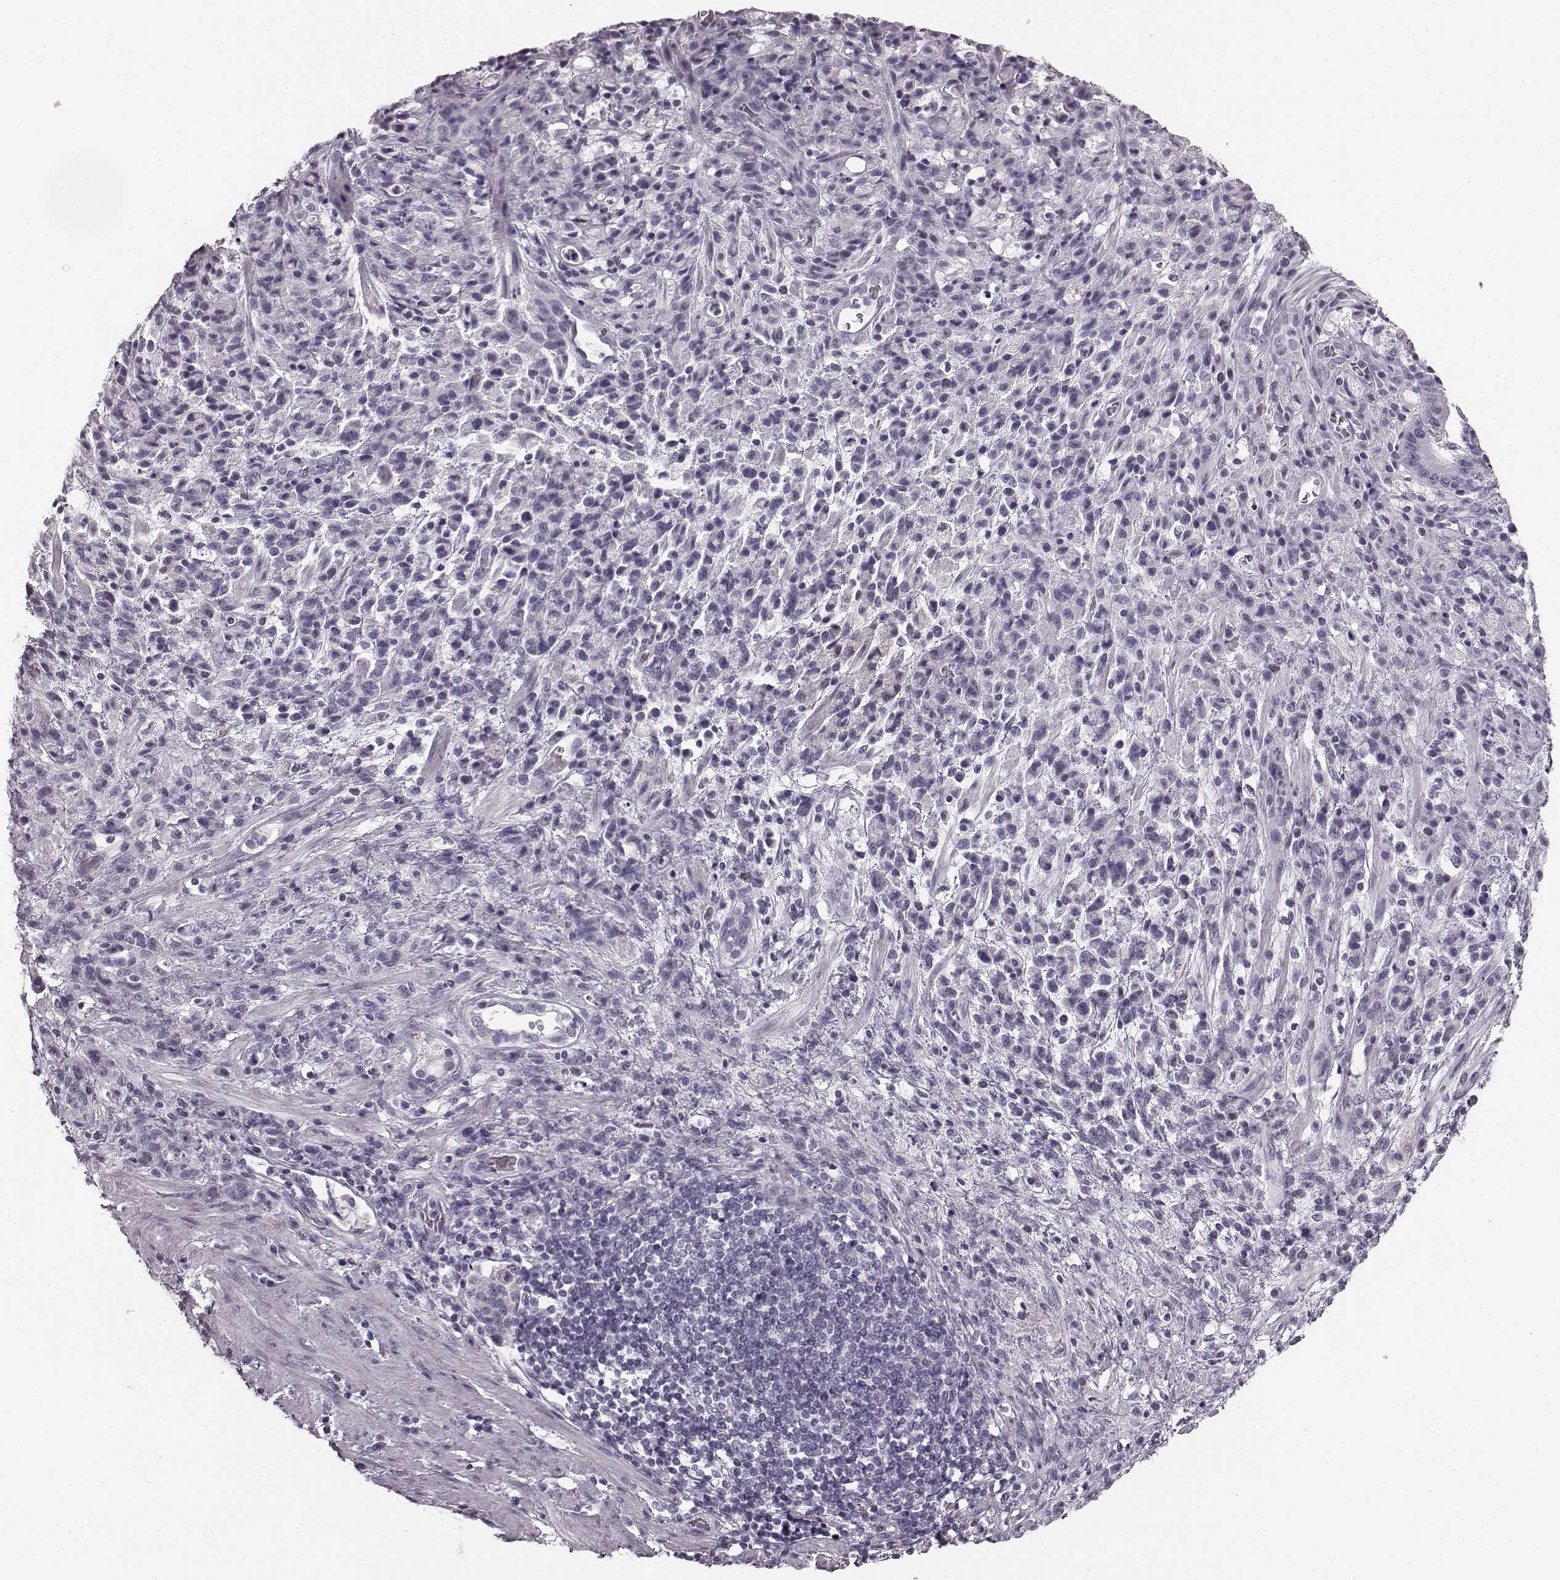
{"staining": {"intensity": "negative", "quantity": "none", "location": "none"}, "tissue": "stomach cancer", "cell_type": "Tumor cells", "image_type": "cancer", "snomed": [{"axis": "morphology", "description": "Adenocarcinoma, NOS"}, {"axis": "topography", "description": "Stomach"}], "caption": "Micrograph shows no protein expression in tumor cells of stomach cancer (adenocarcinoma) tissue.", "gene": "TMPRSS15", "patient": {"sex": "female", "age": 60}}